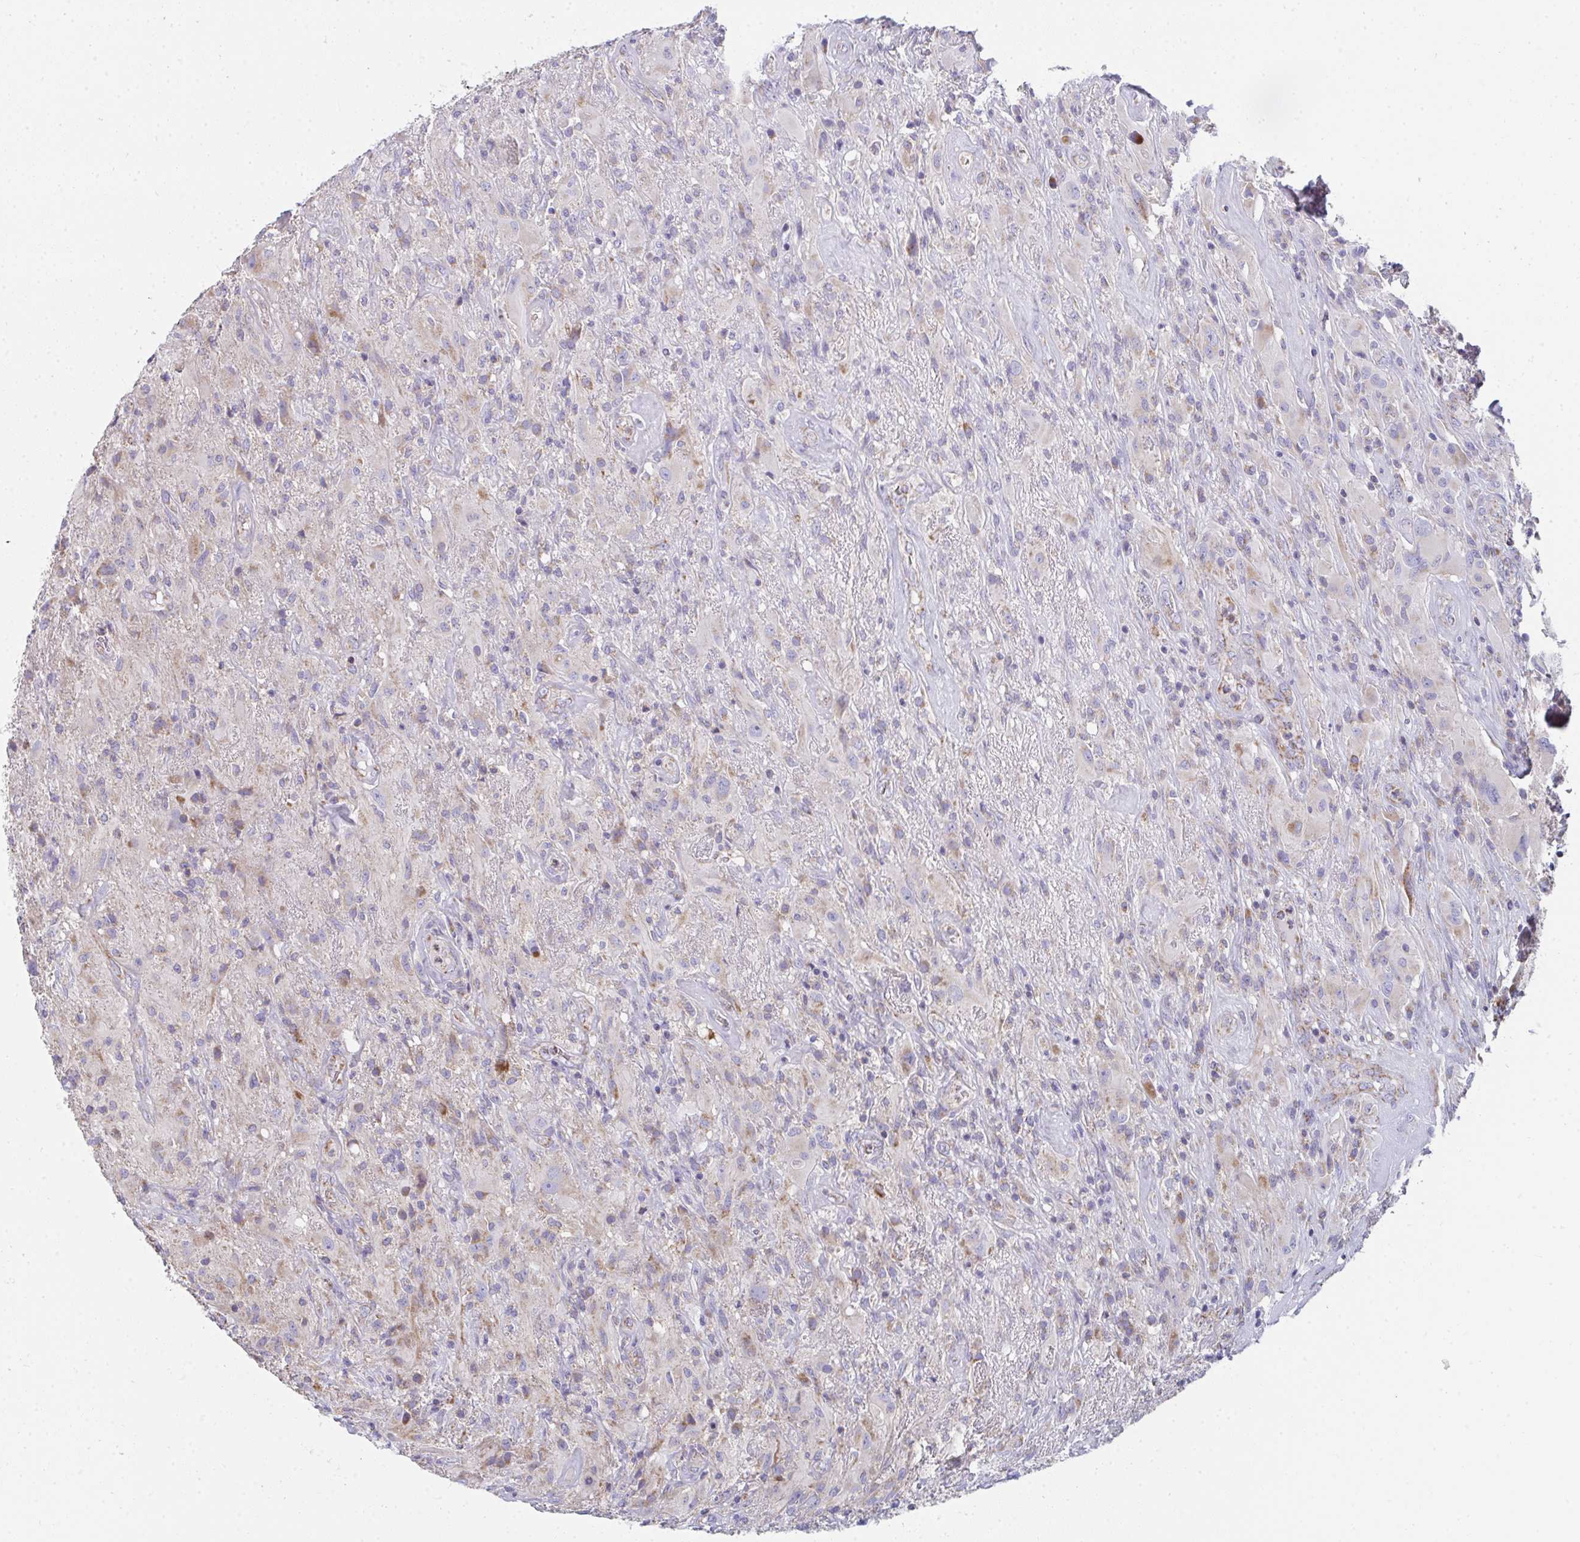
{"staining": {"intensity": "negative", "quantity": "none", "location": "none"}, "tissue": "glioma", "cell_type": "Tumor cells", "image_type": "cancer", "snomed": [{"axis": "morphology", "description": "Glioma, malignant, High grade"}, {"axis": "topography", "description": "Brain"}], "caption": "There is no significant positivity in tumor cells of malignant high-grade glioma.", "gene": "FAHD1", "patient": {"sex": "male", "age": 46}}